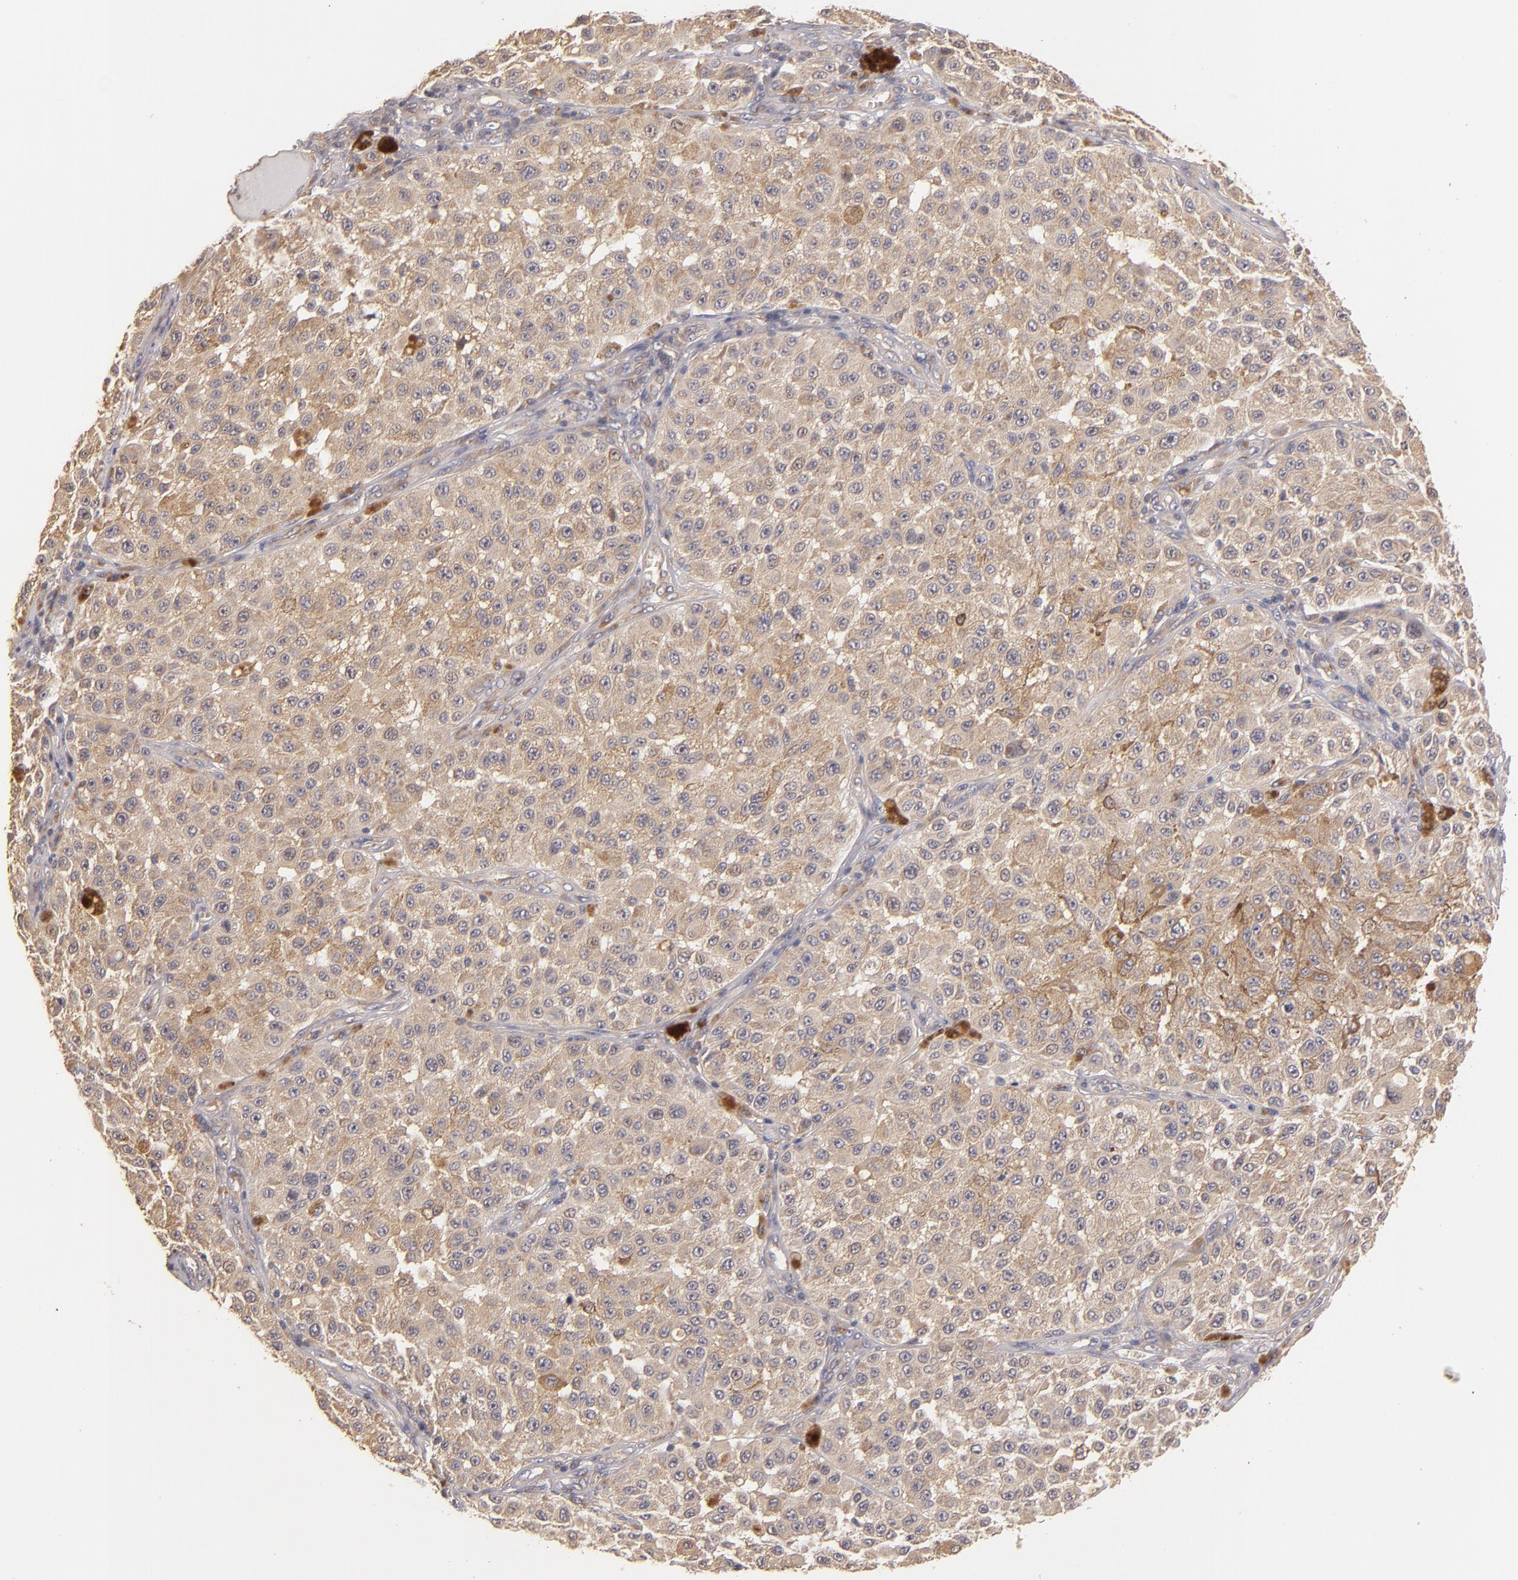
{"staining": {"intensity": "moderate", "quantity": ">75%", "location": "cytoplasmic/membranous"}, "tissue": "melanoma", "cell_type": "Tumor cells", "image_type": "cancer", "snomed": [{"axis": "morphology", "description": "Malignant melanoma, NOS"}, {"axis": "topography", "description": "Skin"}], "caption": "Human melanoma stained with a protein marker shows moderate staining in tumor cells.", "gene": "UPF3B", "patient": {"sex": "female", "age": 64}}